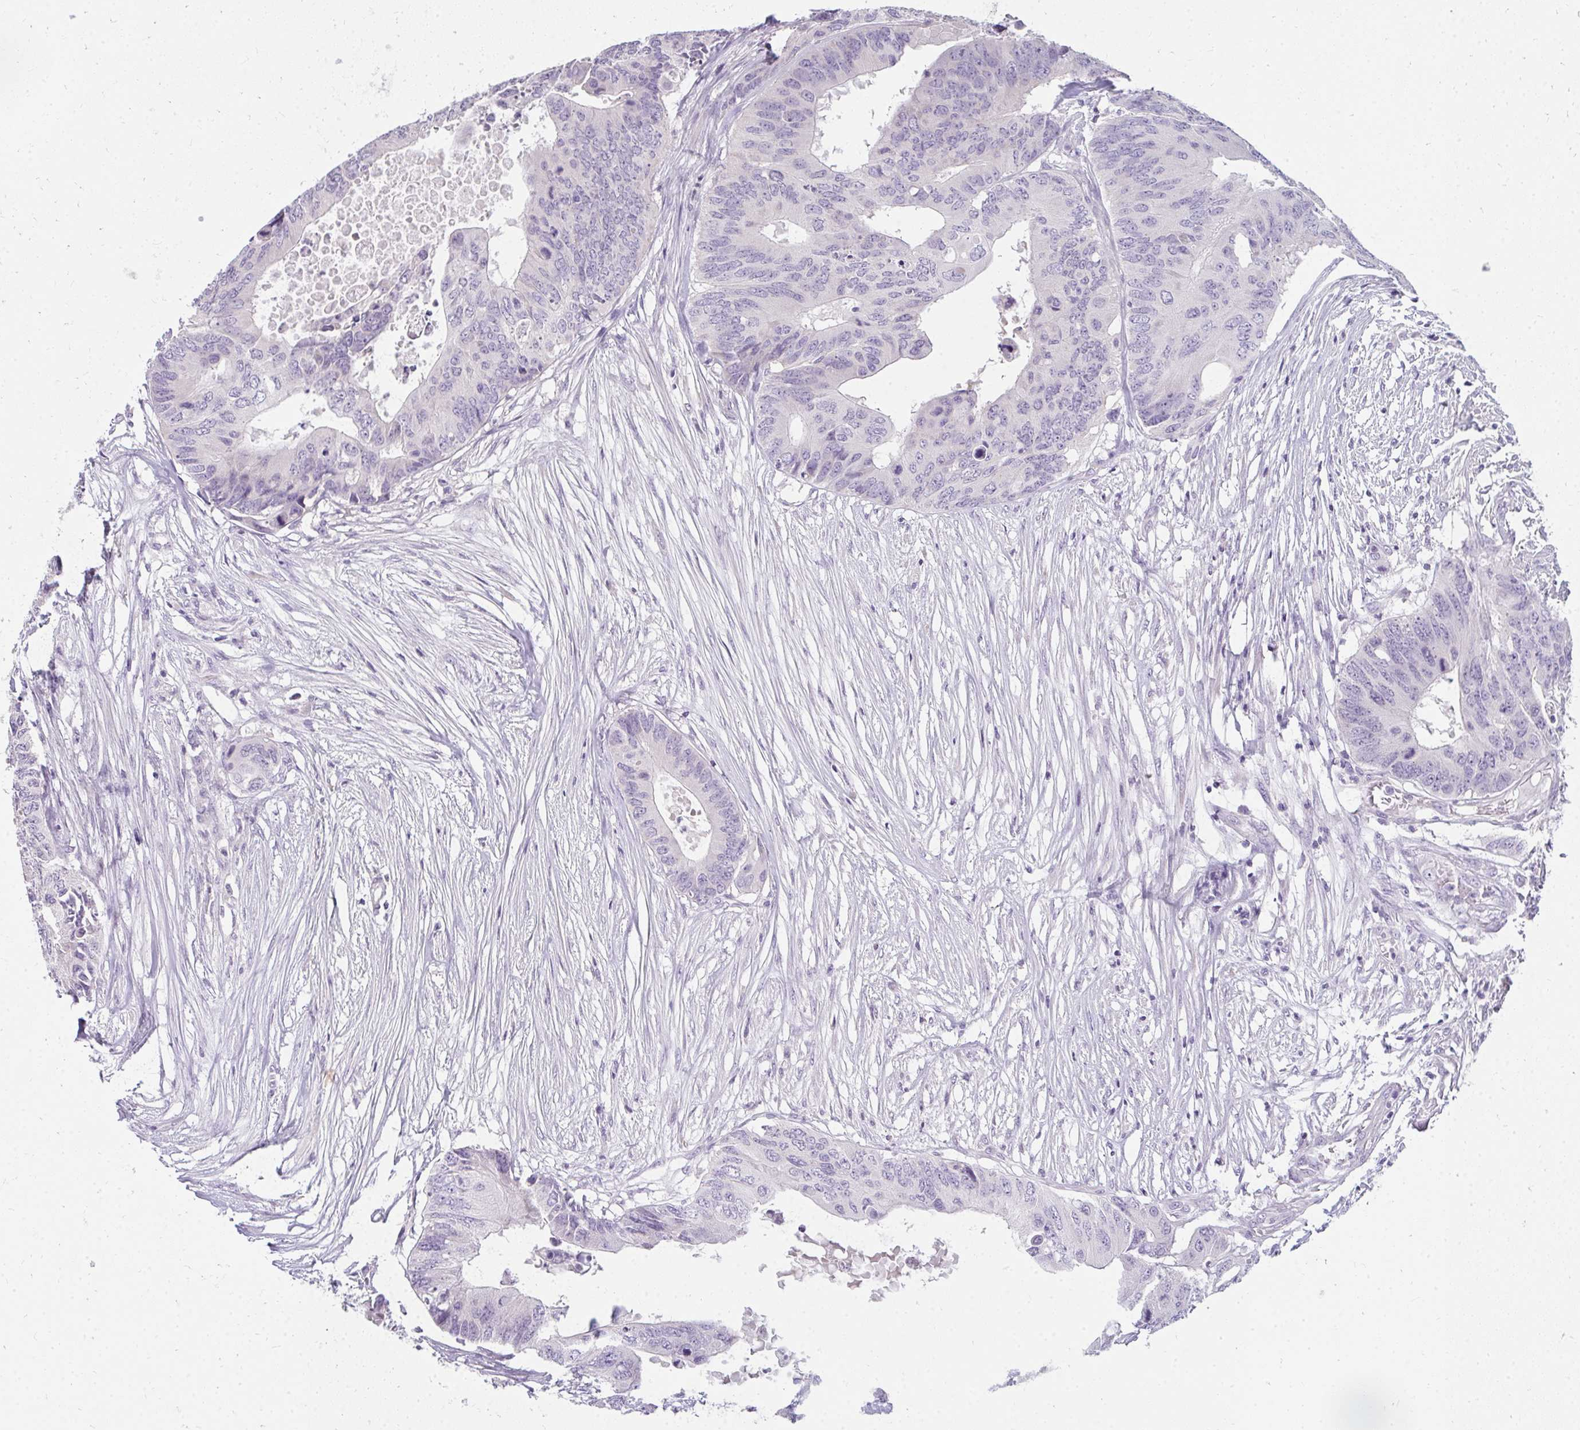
{"staining": {"intensity": "negative", "quantity": "none", "location": "none"}, "tissue": "colorectal cancer", "cell_type": "Tumor cells", "image_type": "cancer", "snomed": [{"axis": "morphology", "description": "Adenocarcinoma, NOS"}, {"axis": "topography", "description": "Colon"}], "caption": "A high-resolution micrograph shows immunohistochemistry (IHC) staining of colorectal cancer (adenocarcinoma), which shows no significant positivity in tumor cells.", "gene": "PPP1R3G", "patient": {"sex": "male", "age": 71}}